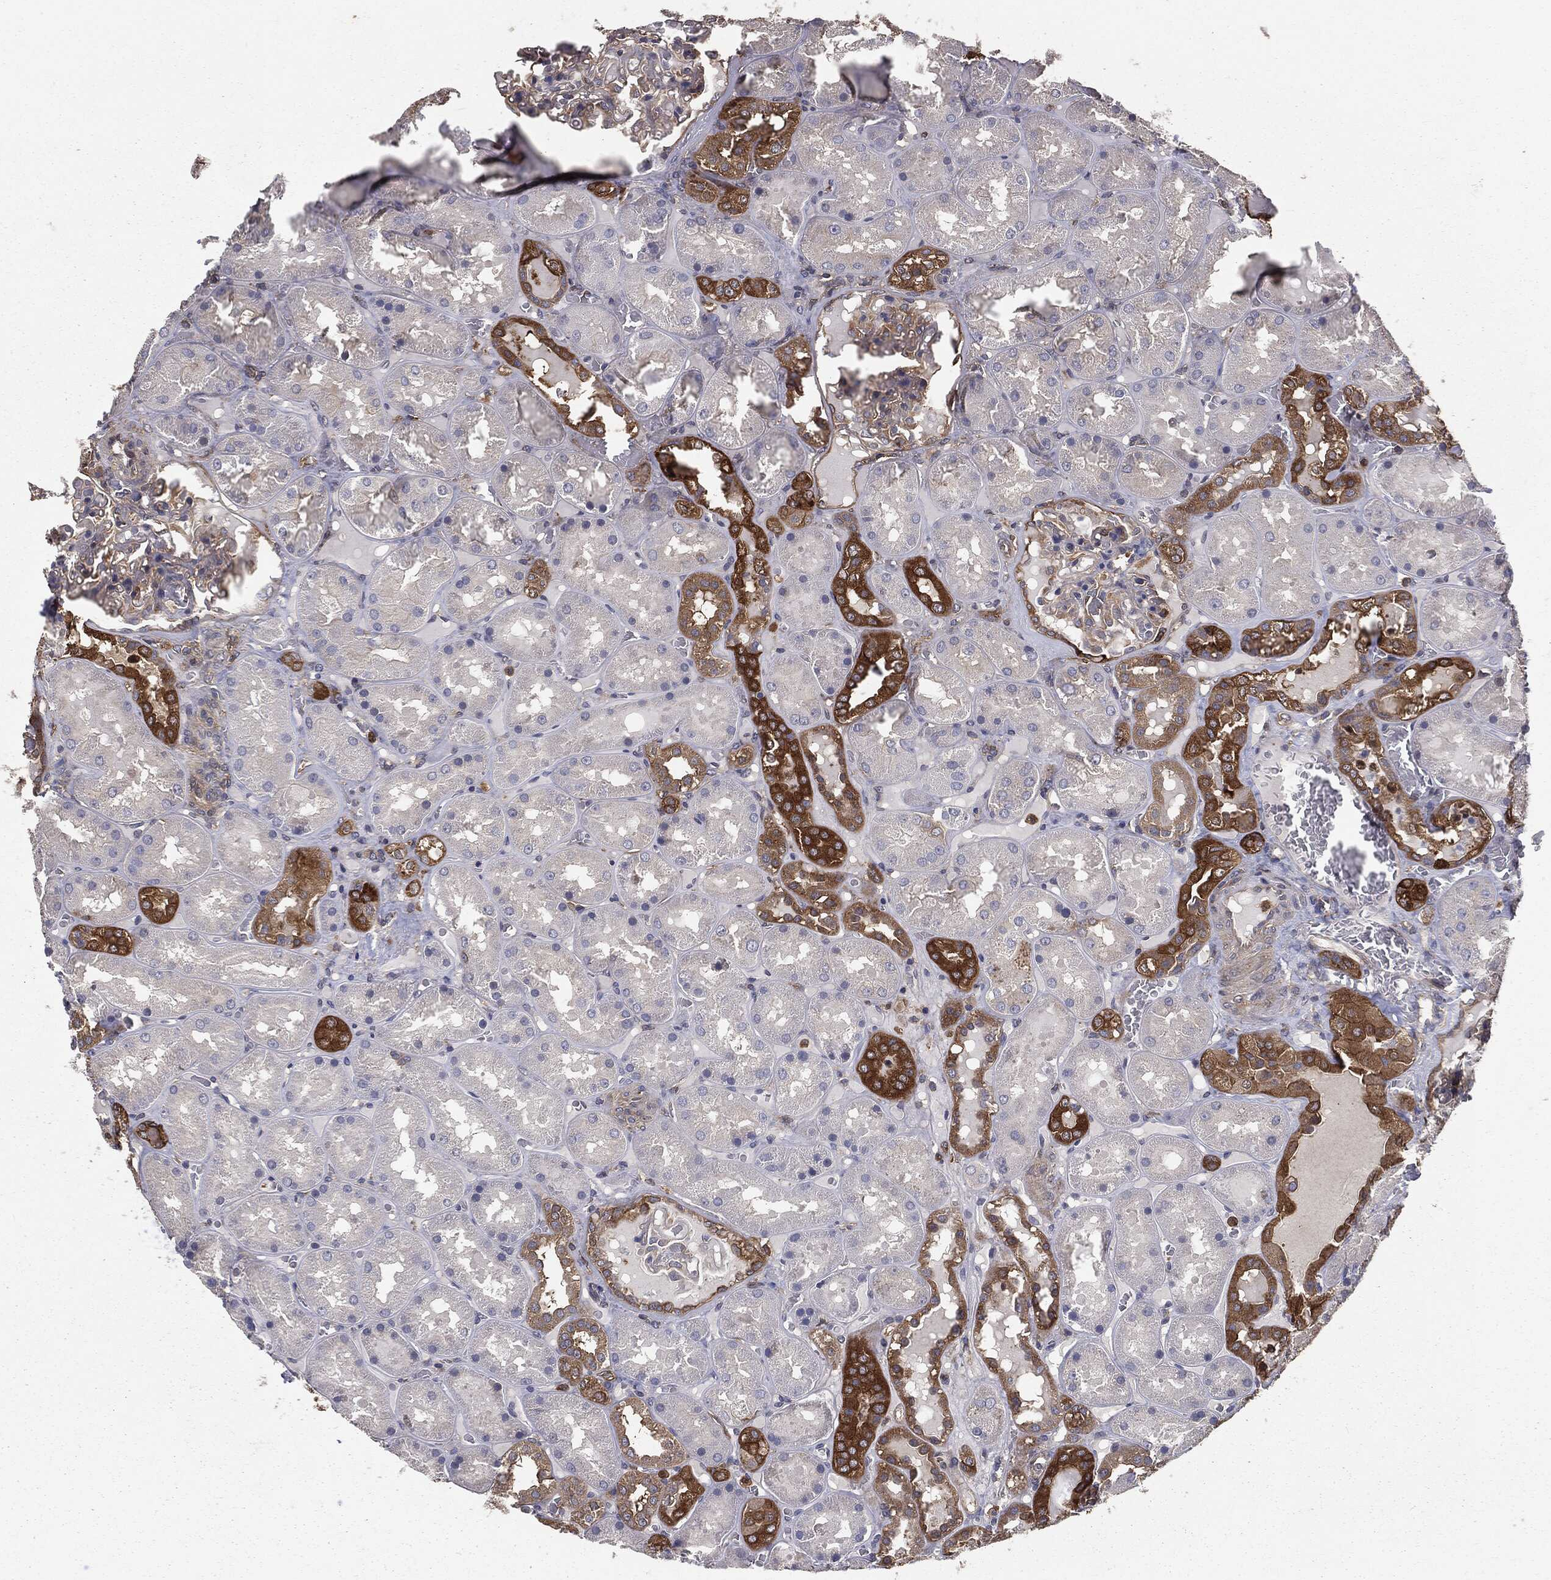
{"staining": {"intensity": "moderate", "quantity": "25%-75%", "location": "cytoplasmic/membranous"}, "tissue": "kidney", "cell_type": "Cells in glomeruli", "image_type": "normal", "snomed": [{"axis": "morphology", "description": "Normal tissue, NOS"}, {"axis": "topography", "description": "Kidney"}], "caption": "Moderate cytoplasmic/membranous staining for a protein is seen in approximately 25%-75% of cells in glomeruli of normal kidney using IHC.", "gene": "GNB5", "patient": {"sex": "male", "age": 73}}